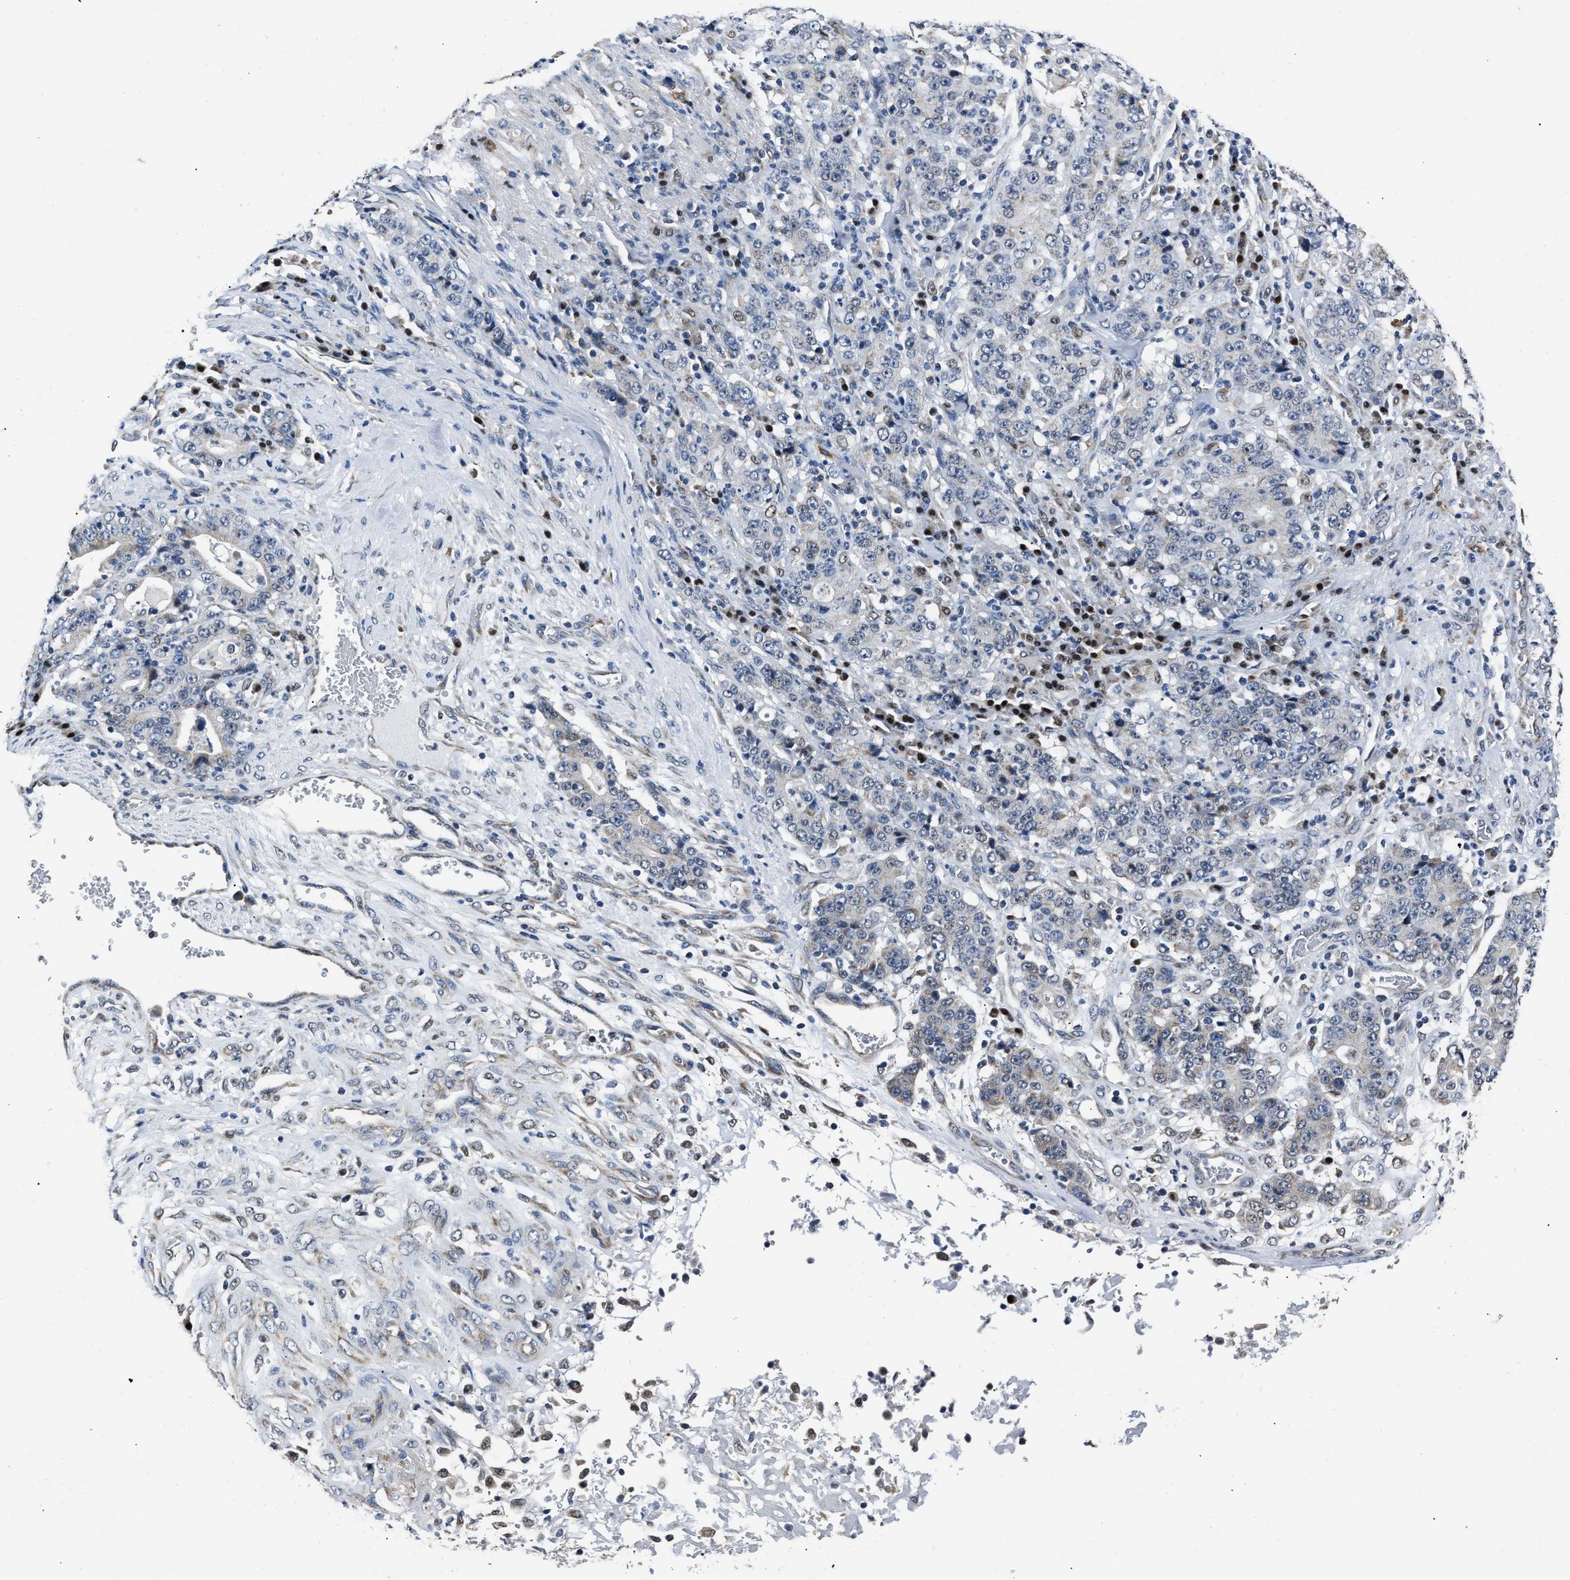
{"staining": {"intensity": "negative", "quantity": "none", "location": "none"}, "tissue": "stomach cancer", "cell_type": "Tumor cells", "image_type": "cancer", "snomed": [{"axis": "morphology", "description": "Normal tissue, NOS"}, {"axis": "morphology", "description": "Adenocarcinoma, NOS"}, {"axis": "topography", "description": "Stomach, upper"}, {"axis": "topography", "description": "Stomach"}], "caption": "Tumor cells are negative for brown protein staining in stomach adenocarcinoma.", "gene": "NSUN5", "patient": {"sex": "male", "age": 59}}